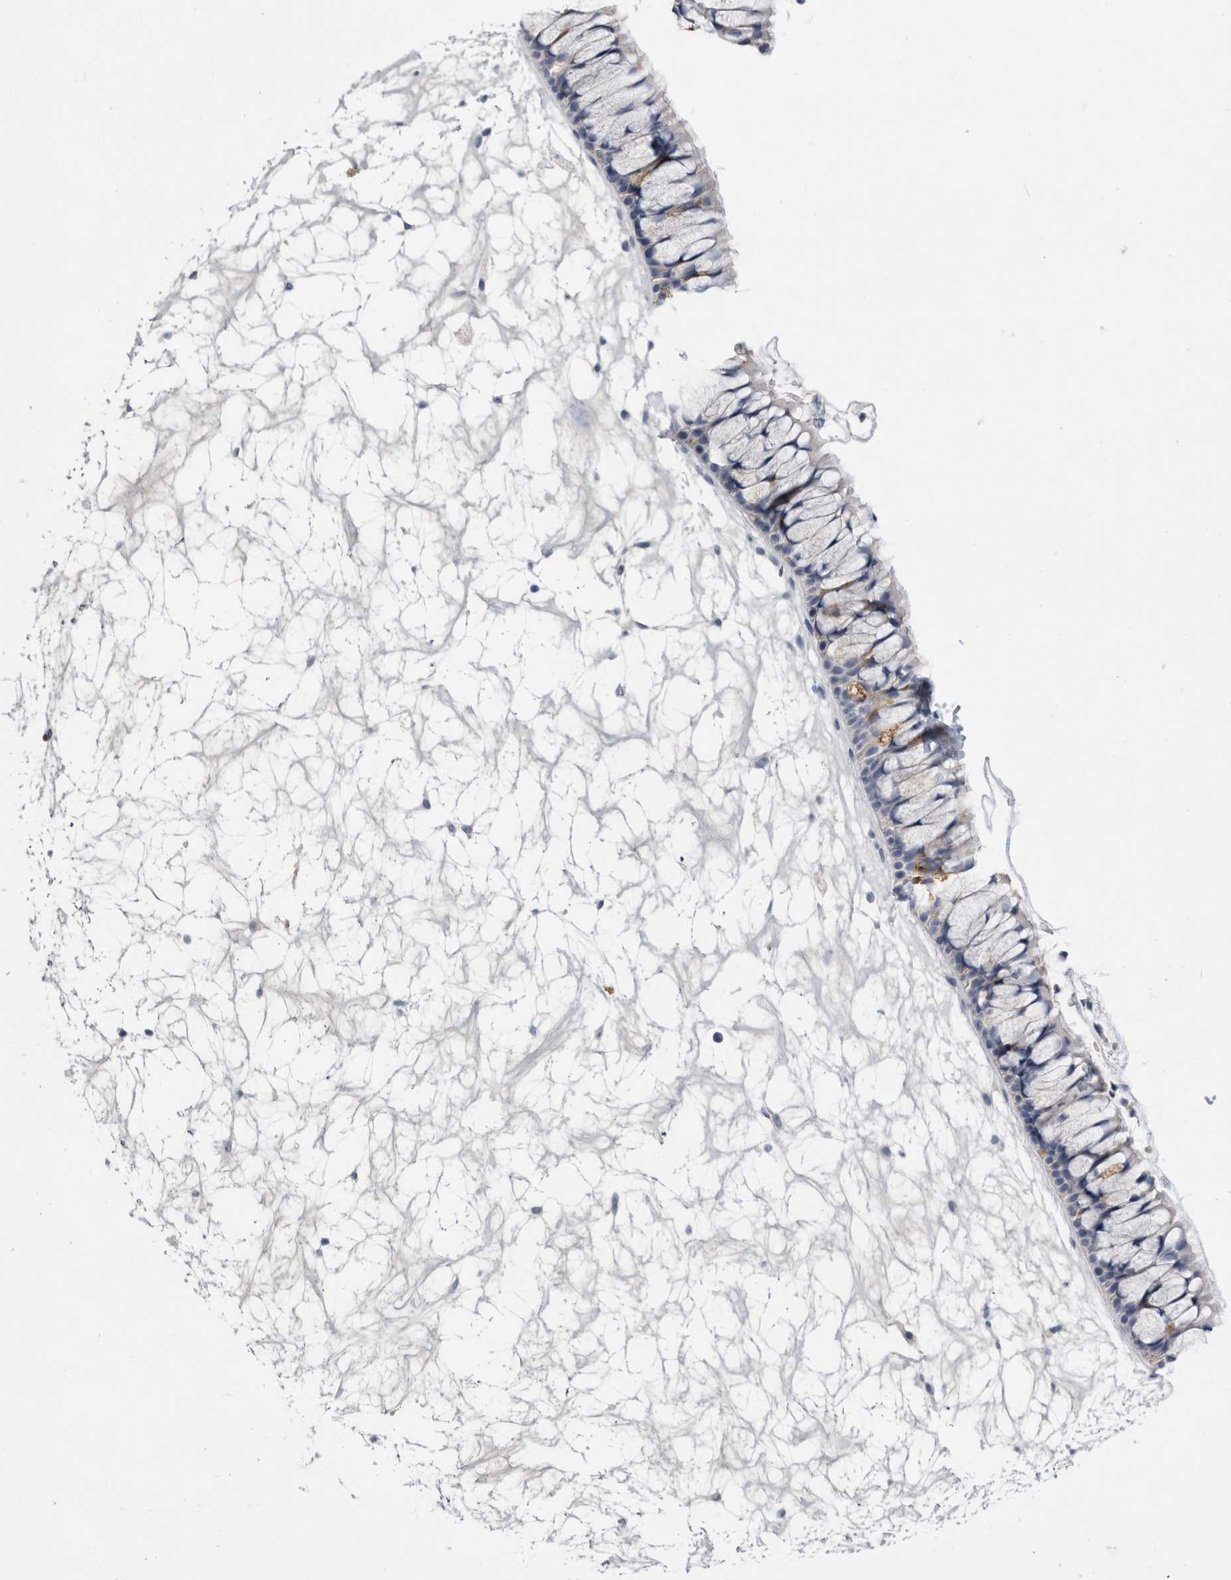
{"staining": {"intensity": "weak", "quantity": "<25%", "location": "cytoplasmic/membranous"}, "tissue": "nasopharynx", "cell_type": "Respiratory epithelial cells", "image_type": "normal", "snomed": [{"axis": "morphology", "description": "Normal tissue, NOS"}, {"axis": "topography", "description": "Nasopharynx"}], "caption": "A histopathology image of human nasopharynx is negative for staining in respiratory epithelial cells. Brightfield microscopy of IHC stained with DAB (3,3'-diaminobenzidine) (brown) and hematoxylin (blue), captured at high magnification.", "gene": "BTBD6", "patient": {"sex": "male", "age": 64}}